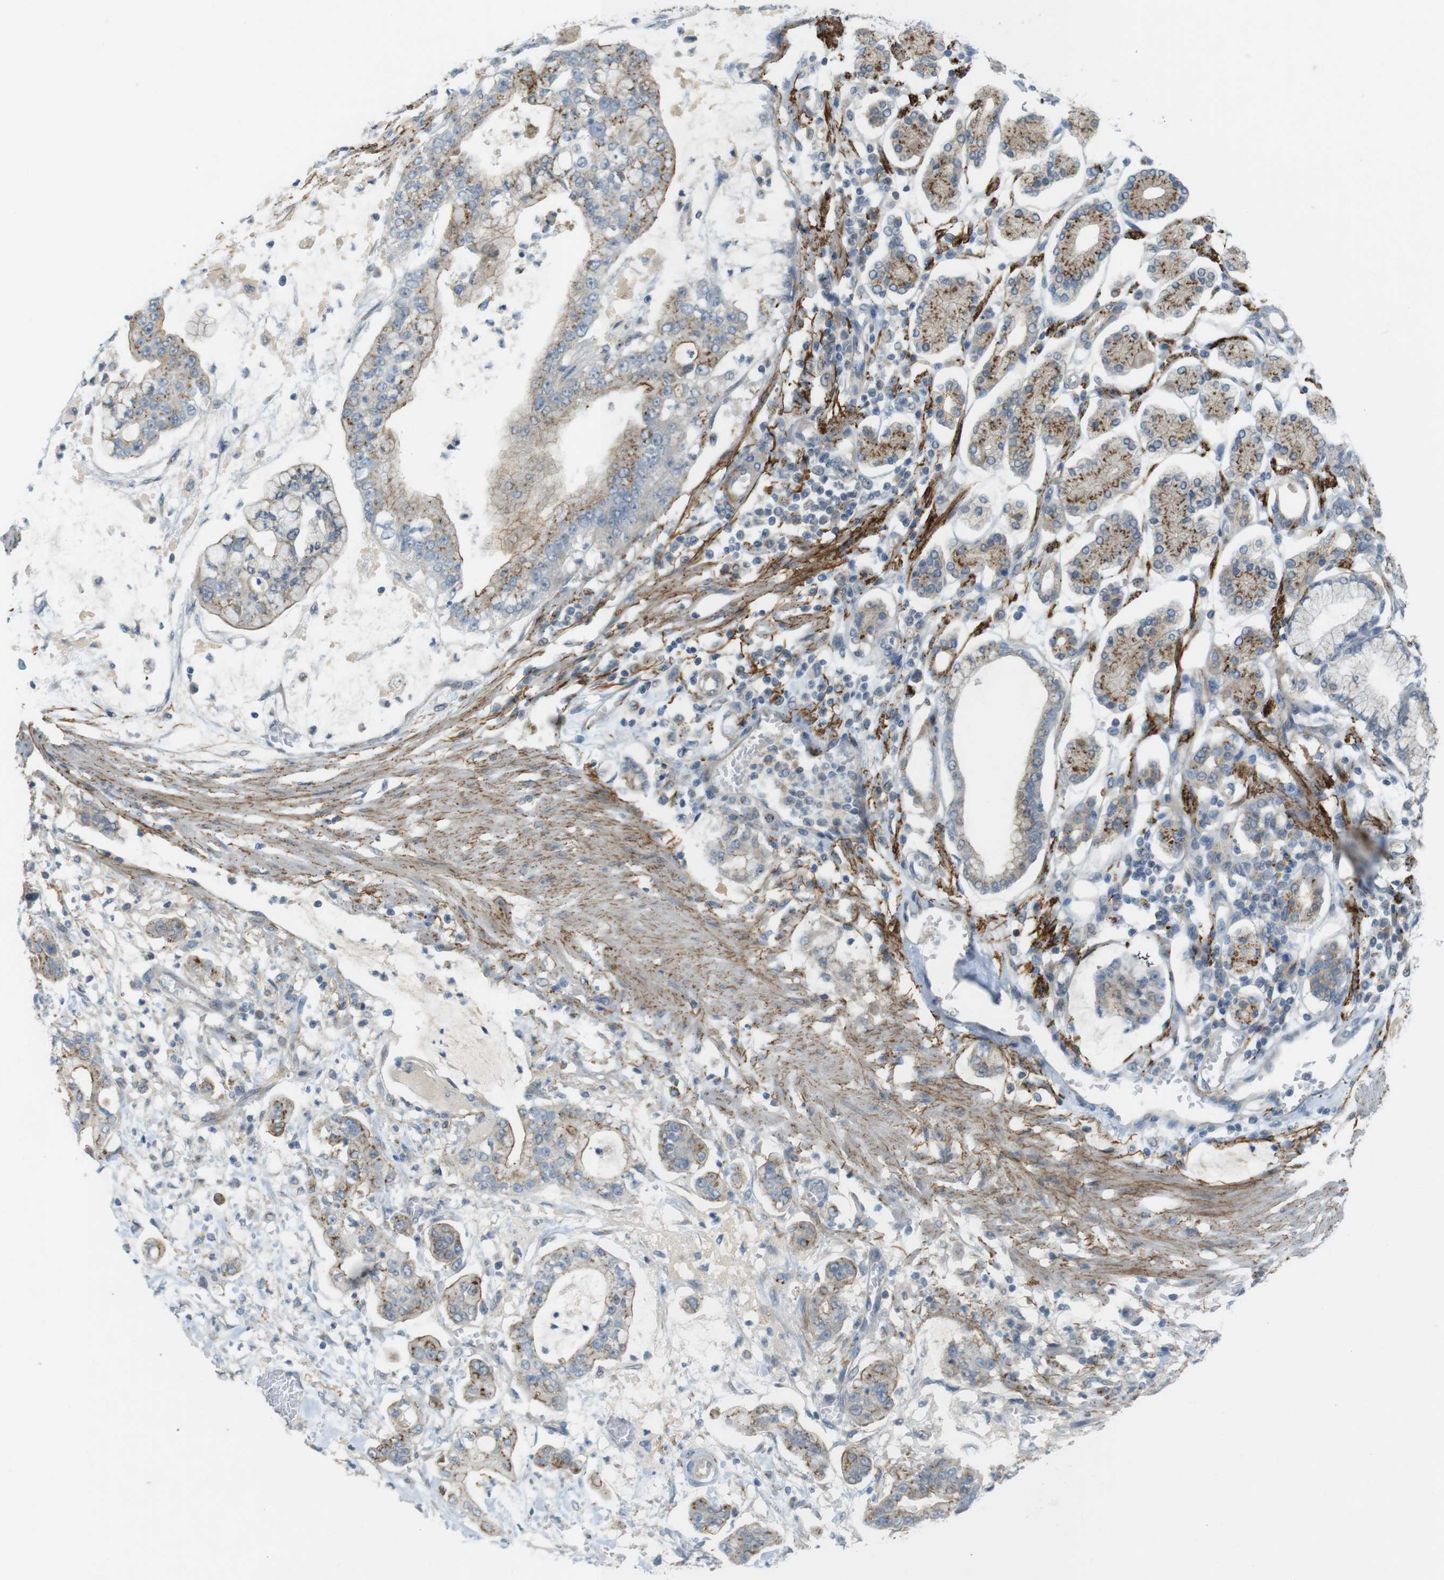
{"staining": {"intensity": "weak", "quantity": ">75%", "location": "cytoplasmic/membranous"}, "tissue": "stomach cancer", "cell_type": "Tumor cells", "image_type": "cancer", "snomed": [{"axis": "morphology", "description": "Adenocarcinoma, NOS"}, {"axis": "topography", "description": "Stomach"}], "caption": "Stomach cancer was stained to show a protein in brown. There is low levels of weak cytoplasmic/membranous positivity in about >75% of tumor cells.", "gene": "UGT8", "patient": {"sex": "male", "age": 76}}